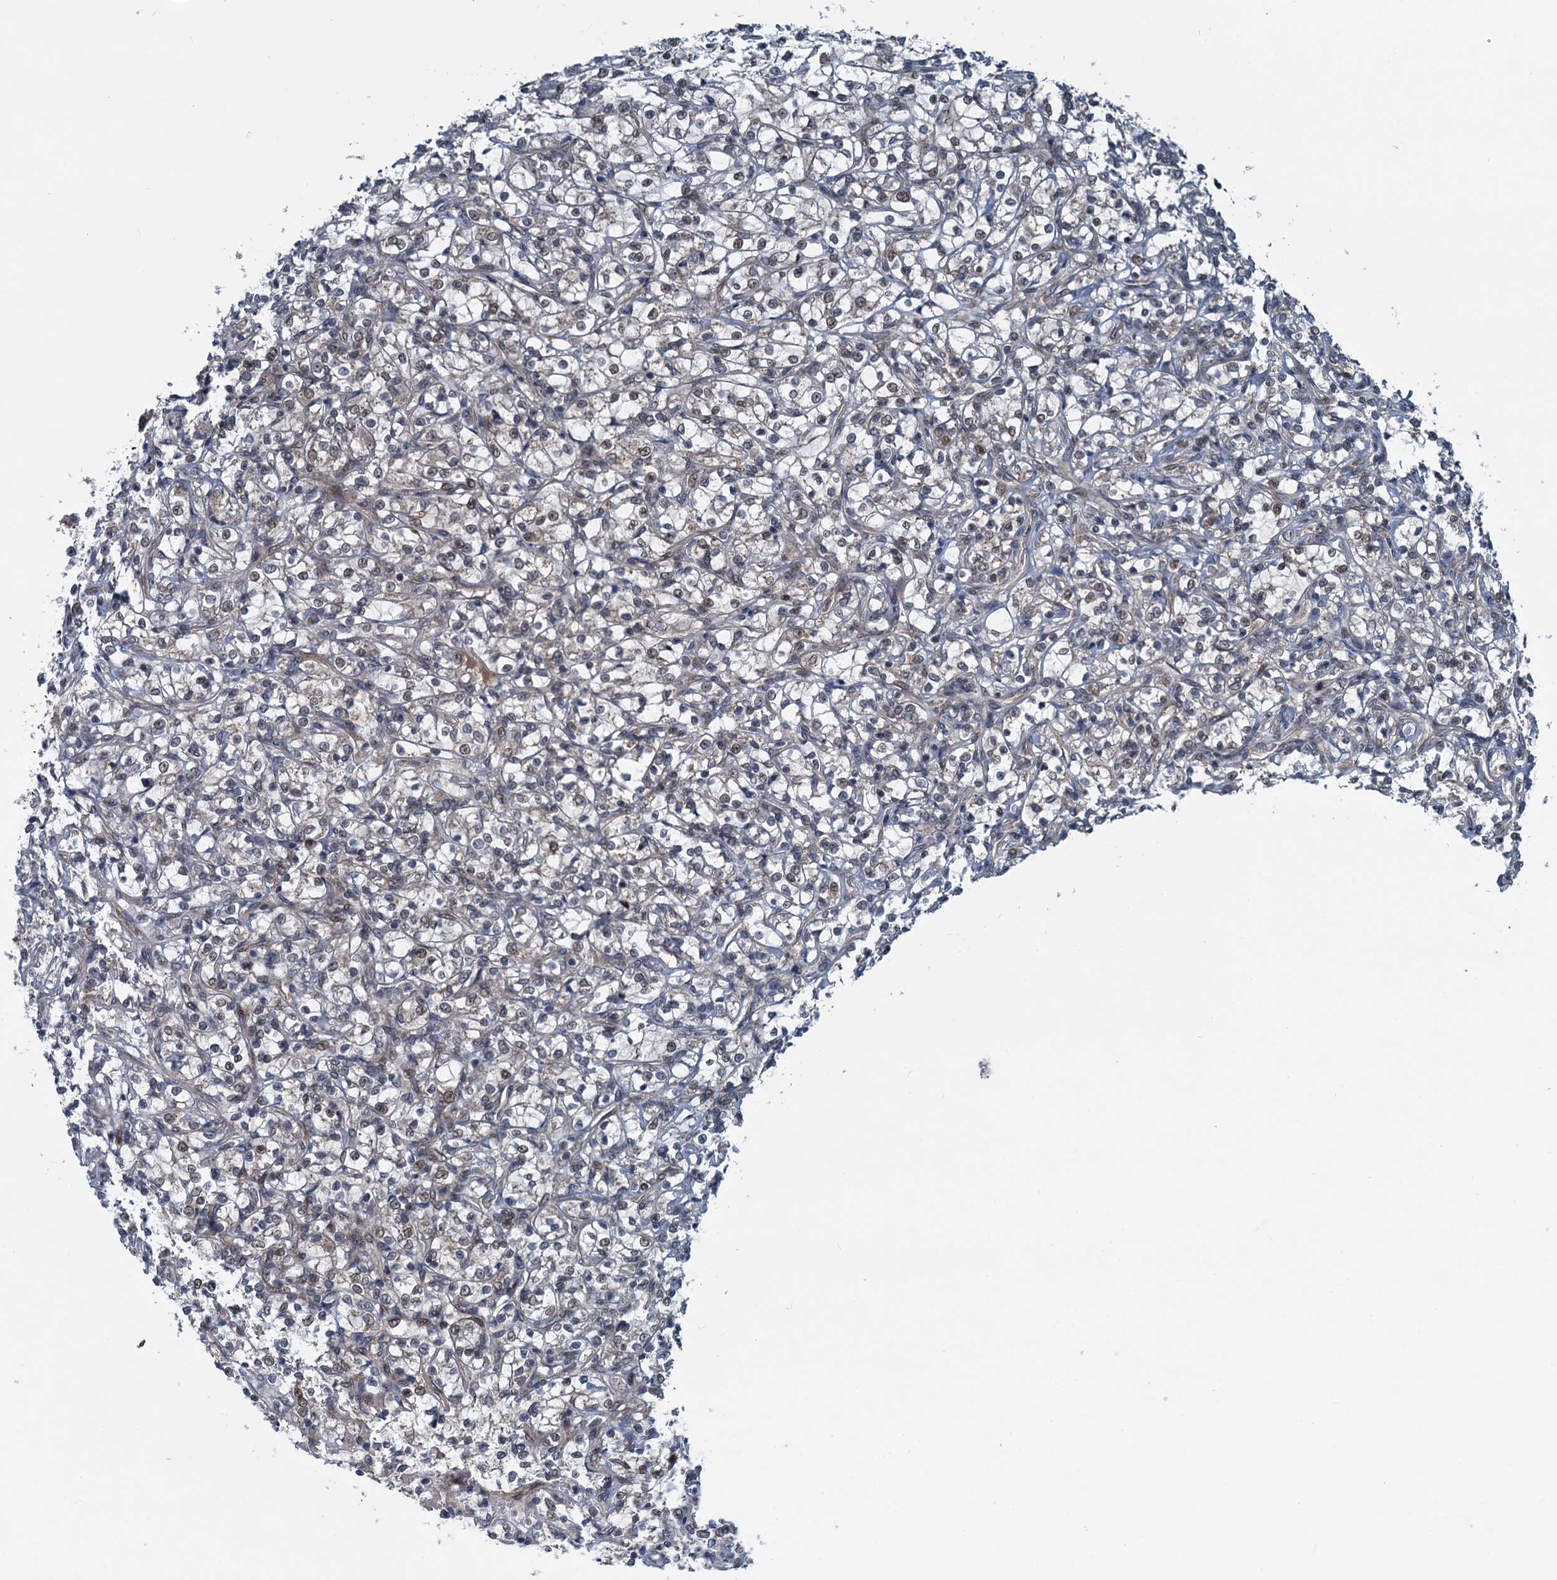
{"staining": {"intensity": "weak", "quantity": "25%-75%", "location": "cytoplasmic/membranous,nuclear"}, "tissue": "renal cancer", "cell_type": "Tumor cells", "image_type": "cancer", "snomed": [{"axis": "morphology", "description": "Adenocarcinoma, NOS"}, {"axis": "topography", "description": "Kidney"}], "caption": "Immunohistochemistry image of neoplastic tissue: renal adenocarcinoma stained using immunohistochemistry (IHC) shows low levels of weak protein expression localized specifically in the cytoplasmic/membranous and nuclear of tumor cells, appearing as a cytoplasmic/membranous and nuclear brown color.", "gene": "DYNC2I2", "patient": {"sex": "female", "age": 69}}